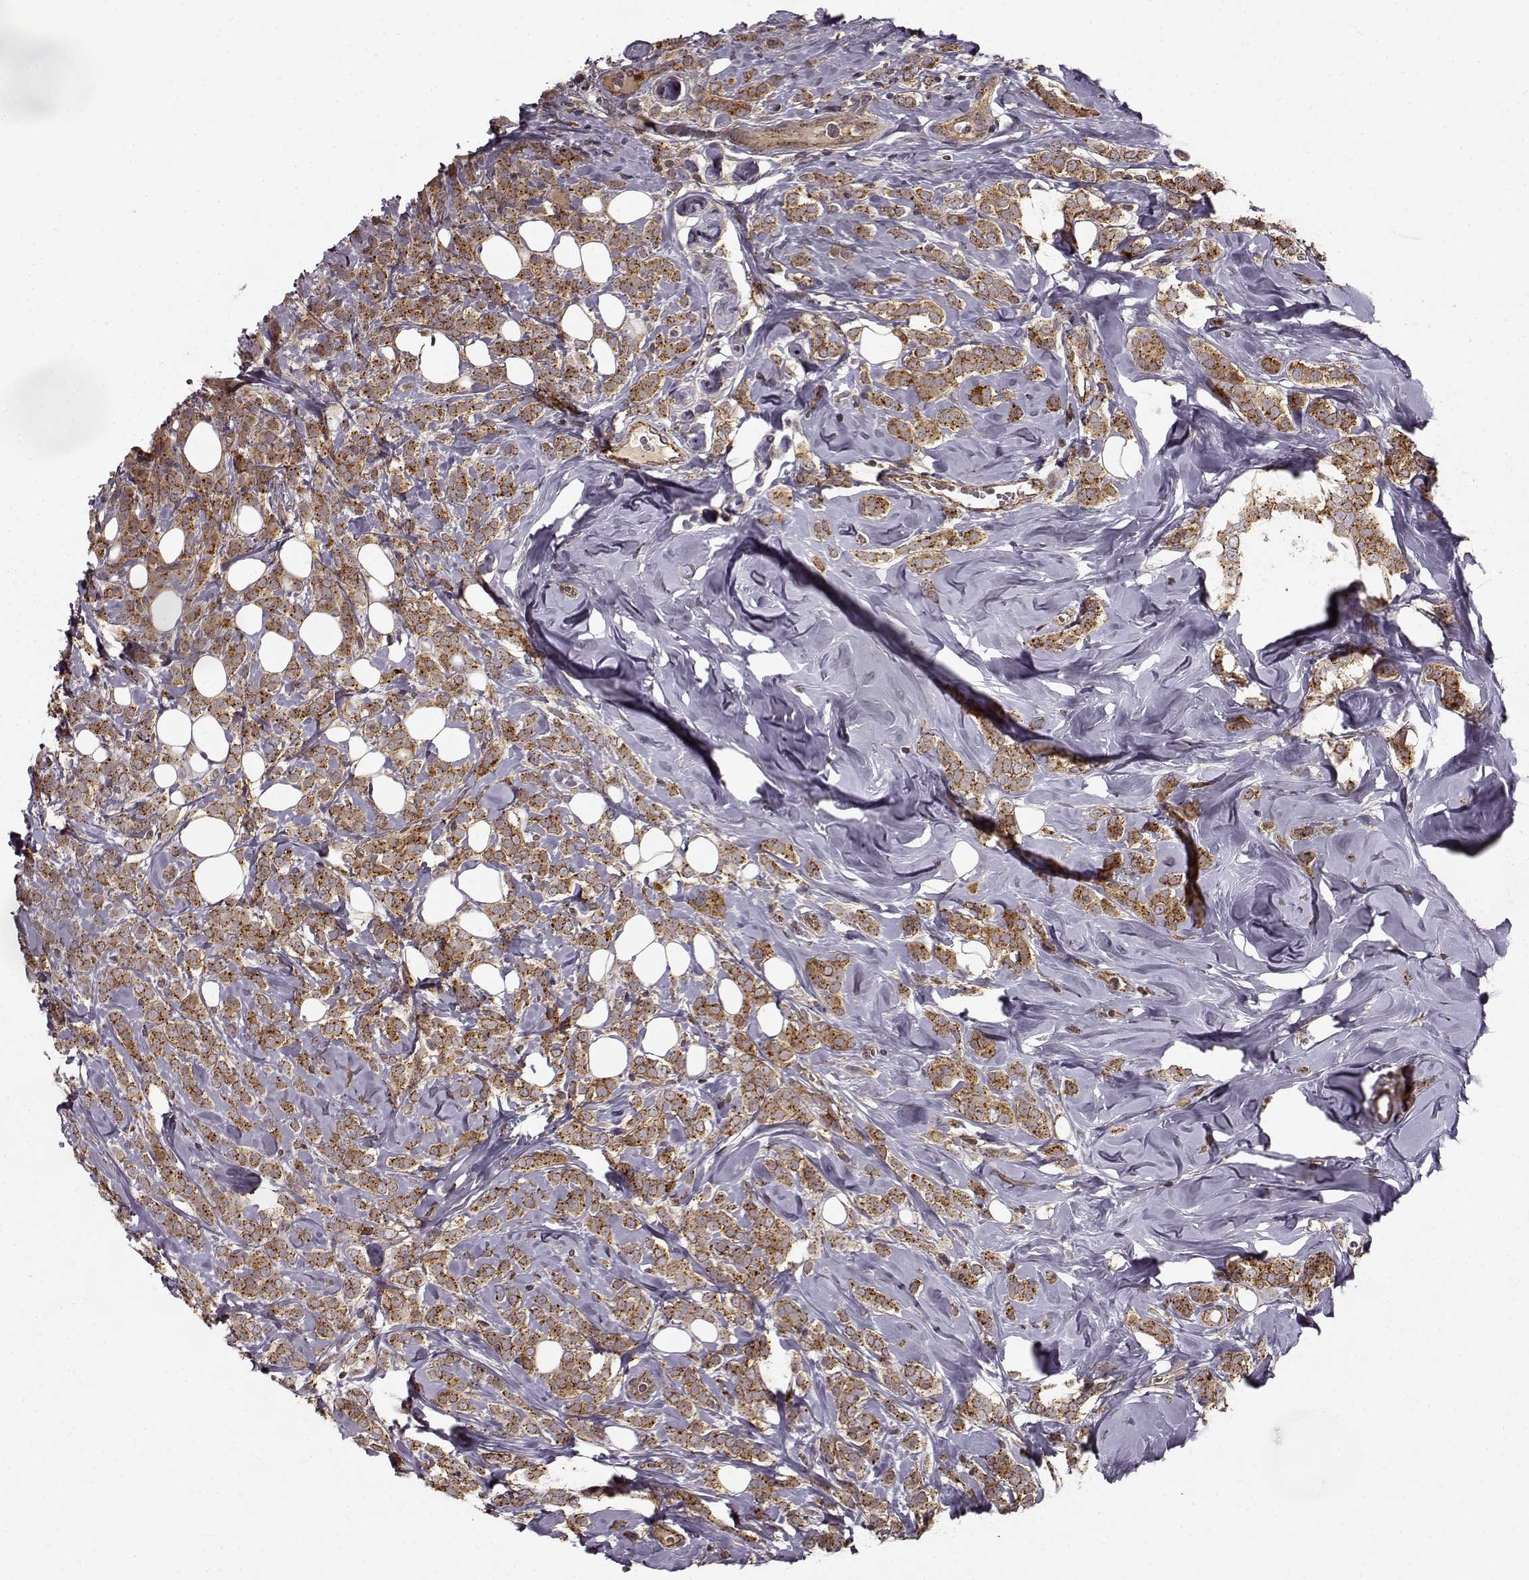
{"staining": {"intensity": "strong", "quantity": ">75%", "location": "cytoplasmic/membranous"}, "tissue": "breast cancer", "cell_type": "Tumor cells", "image_type": "cancer", "snomed": [{"axis": "morphology", "description": "Lobular carcinoma"}, {"axis": "topography", "description": "Breast"}], "caption": "Immunohistochemical staining of human breast cancer shows high levels of strong cytoplasmic/membranous protein expression in about >75% of tumor cells. (DAB IHC with brightfield microscopy, high magnification).", "gene": "IFRD2", "patient": {"sex": "female", "age": 49}}